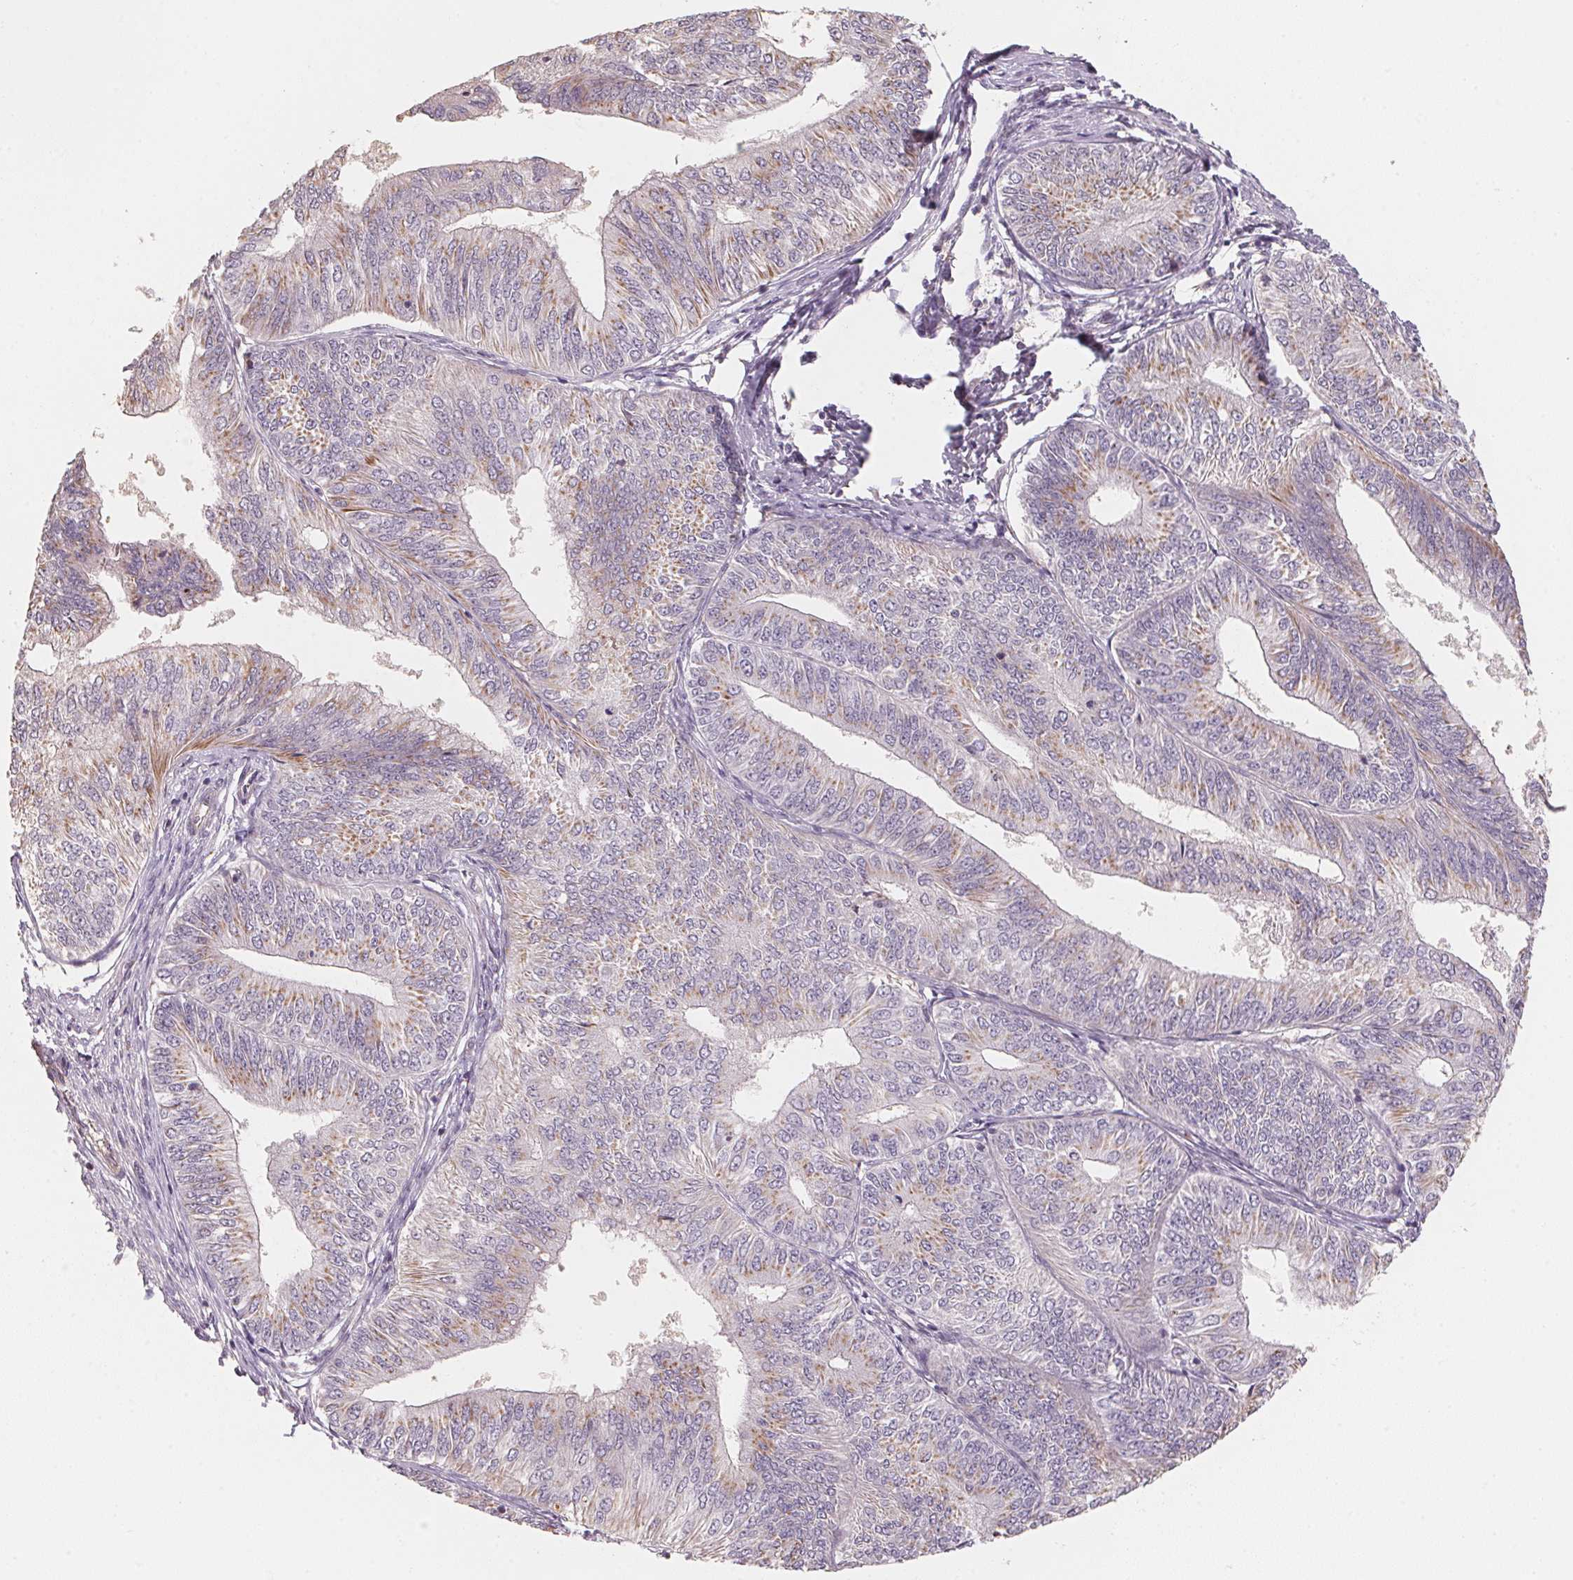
{"staining": {"intensity": "weak", "quantity": "25%-75%", "location": "cytoplasmic/membranous"}, "tissue": "endometrial cancer", "cell_type": "Tumor cells", "image_type": "cancer", "snomed": [{"axis": "morphology", "description": "Adenocarcinoma, NOS"}, {"axis": "topography", "description": "Endometrium"}], "caption": "High-magnification brightfield microscopy of endometrial cancer (adenocarcinoma) stained with DAB (brown) and counterstained with hematoxylin (blue). tumor cells exhibit weak cytoplasmic/membranous positivity is identified in approximately25%-75% of cells. (IHC, brightfield microscopy, high magnification).", "gene": "TSPAN12", "patient": {"sex": "female", "age": 58}}